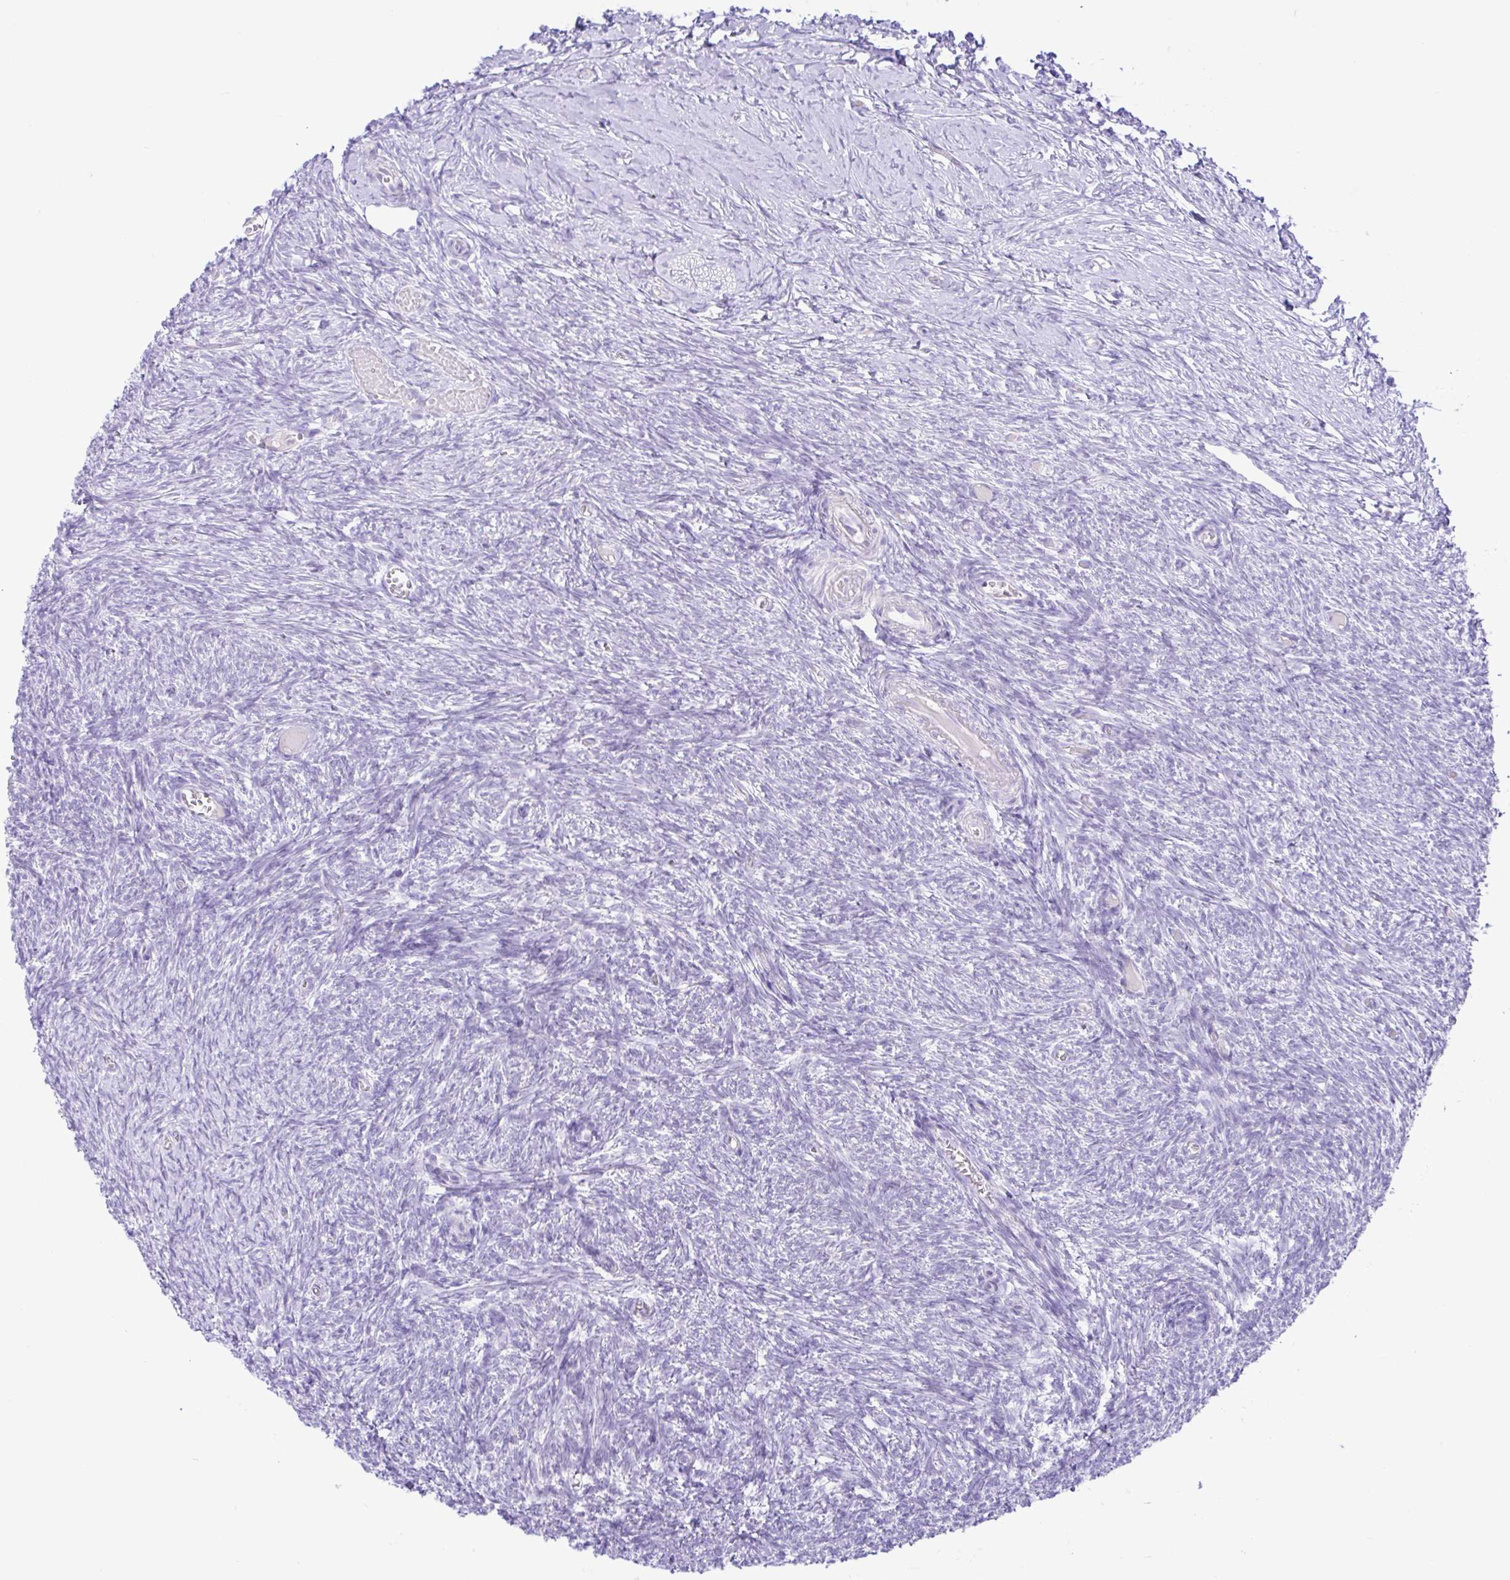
{"staining": {"intensity": "negative", "quantity": "none", "location": "none"}, "tissue": "ovary", "cell_type": "Ovarian stroma cells", "image_type": "normal", "snomed": [{"axis": "morphology", "description": "Normal tissue, NOS"}, {"axis": "topography", "description": "Ovary"}], "caption": "IHC histopathology image of benign ovary stained for a protein (brown), which shows no positivity in ovarian stroma cells.", "gene": "ZNF101", "patient": {"sex": "female", "age": 39}}